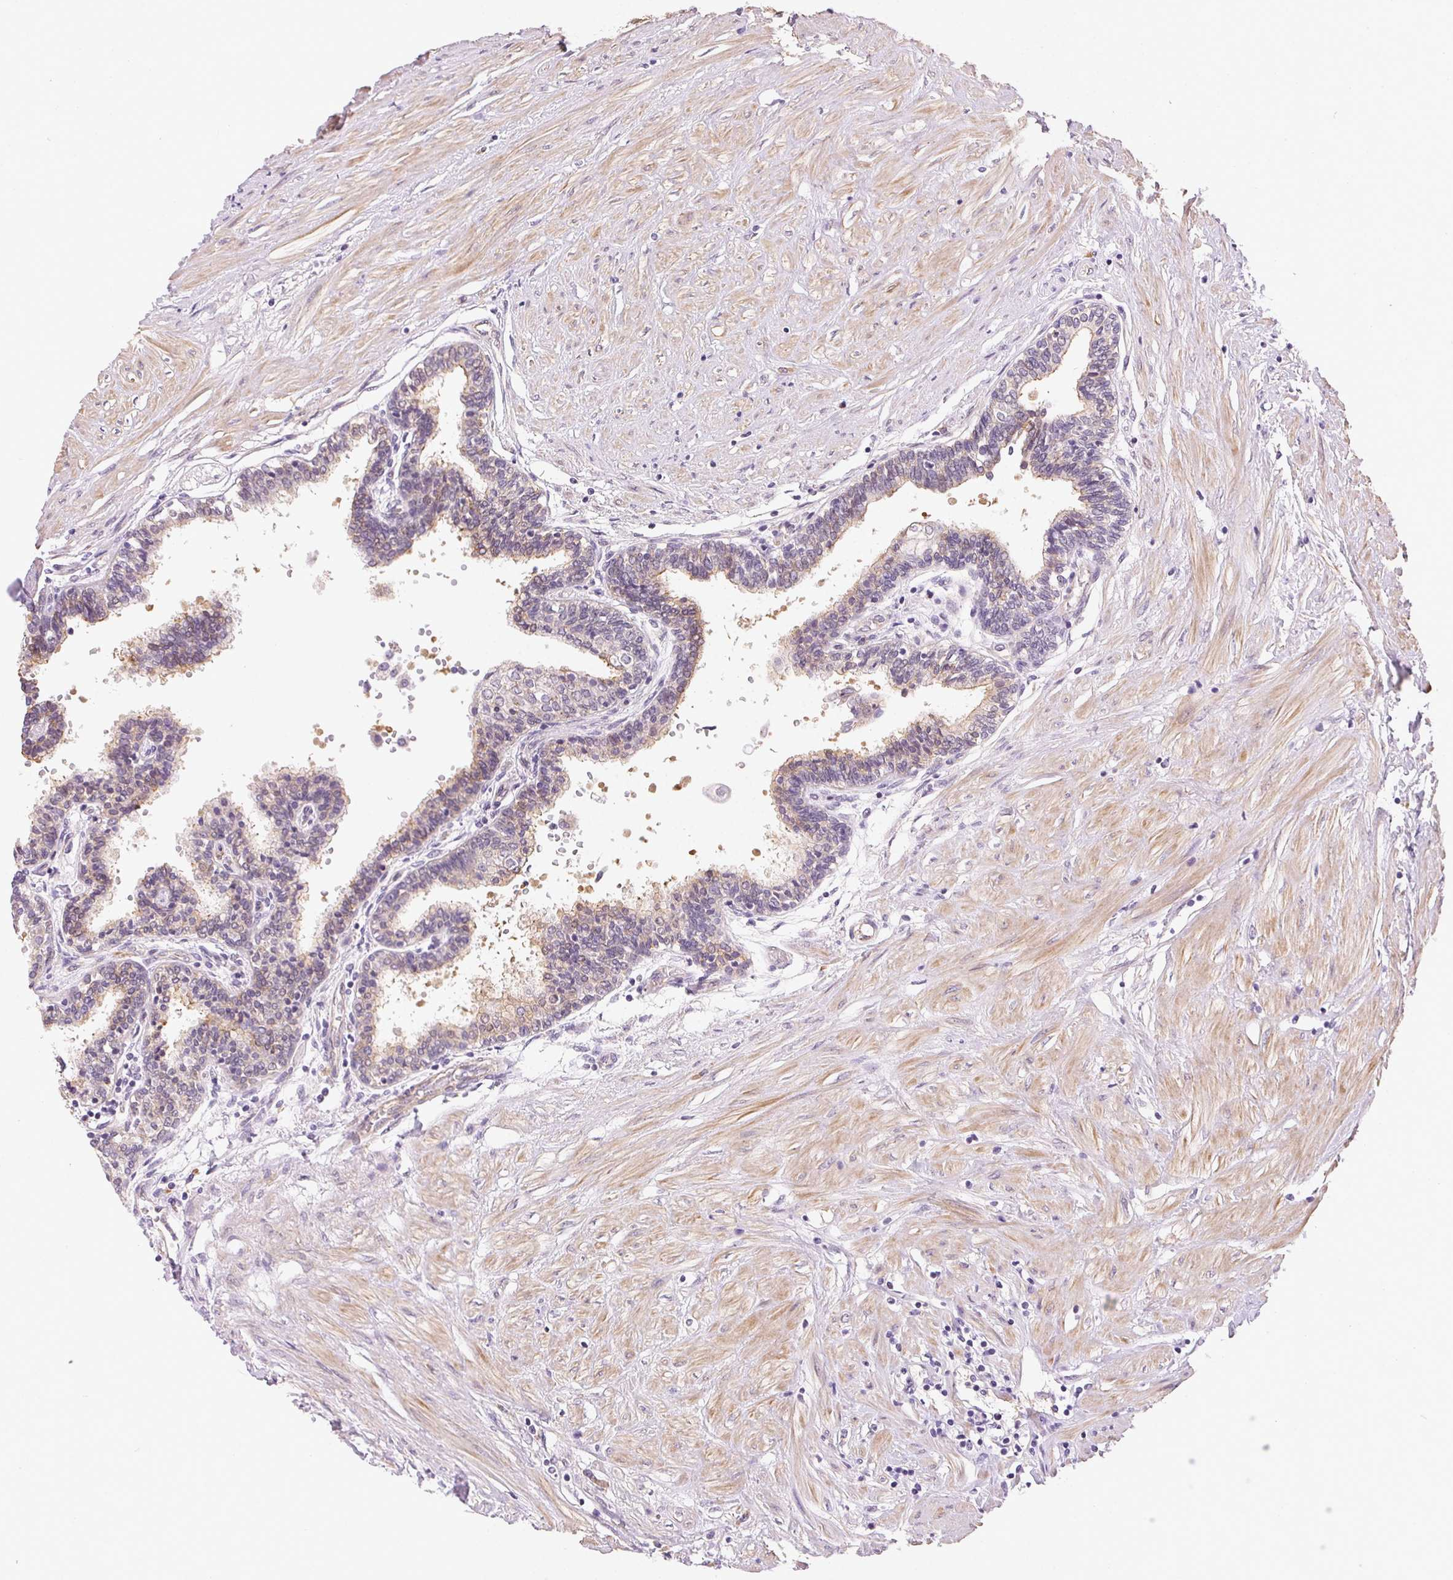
{"staining": {"intensity": "weak", "quantity": "<25%", "location": "cytoplasmic/membranous"}, "tissue": "prostate", "cell_type": "Glandular cells", "image_type": "normal", "snomed": [{"axis": "morphology", "description": "Normal tissue, NOS"}, {"axis": "topography", "description": "Prostate"}], "caption": "Photomicrograph shows no protein expression in glandular cells of normal prostate. (Brightfield microscopy of DAB (3,3'-diaminobenzidine) immunohistochemistry at high magnification).", "gene": "CSN1S1", "patient": {"sex": "male", "age": 55}}